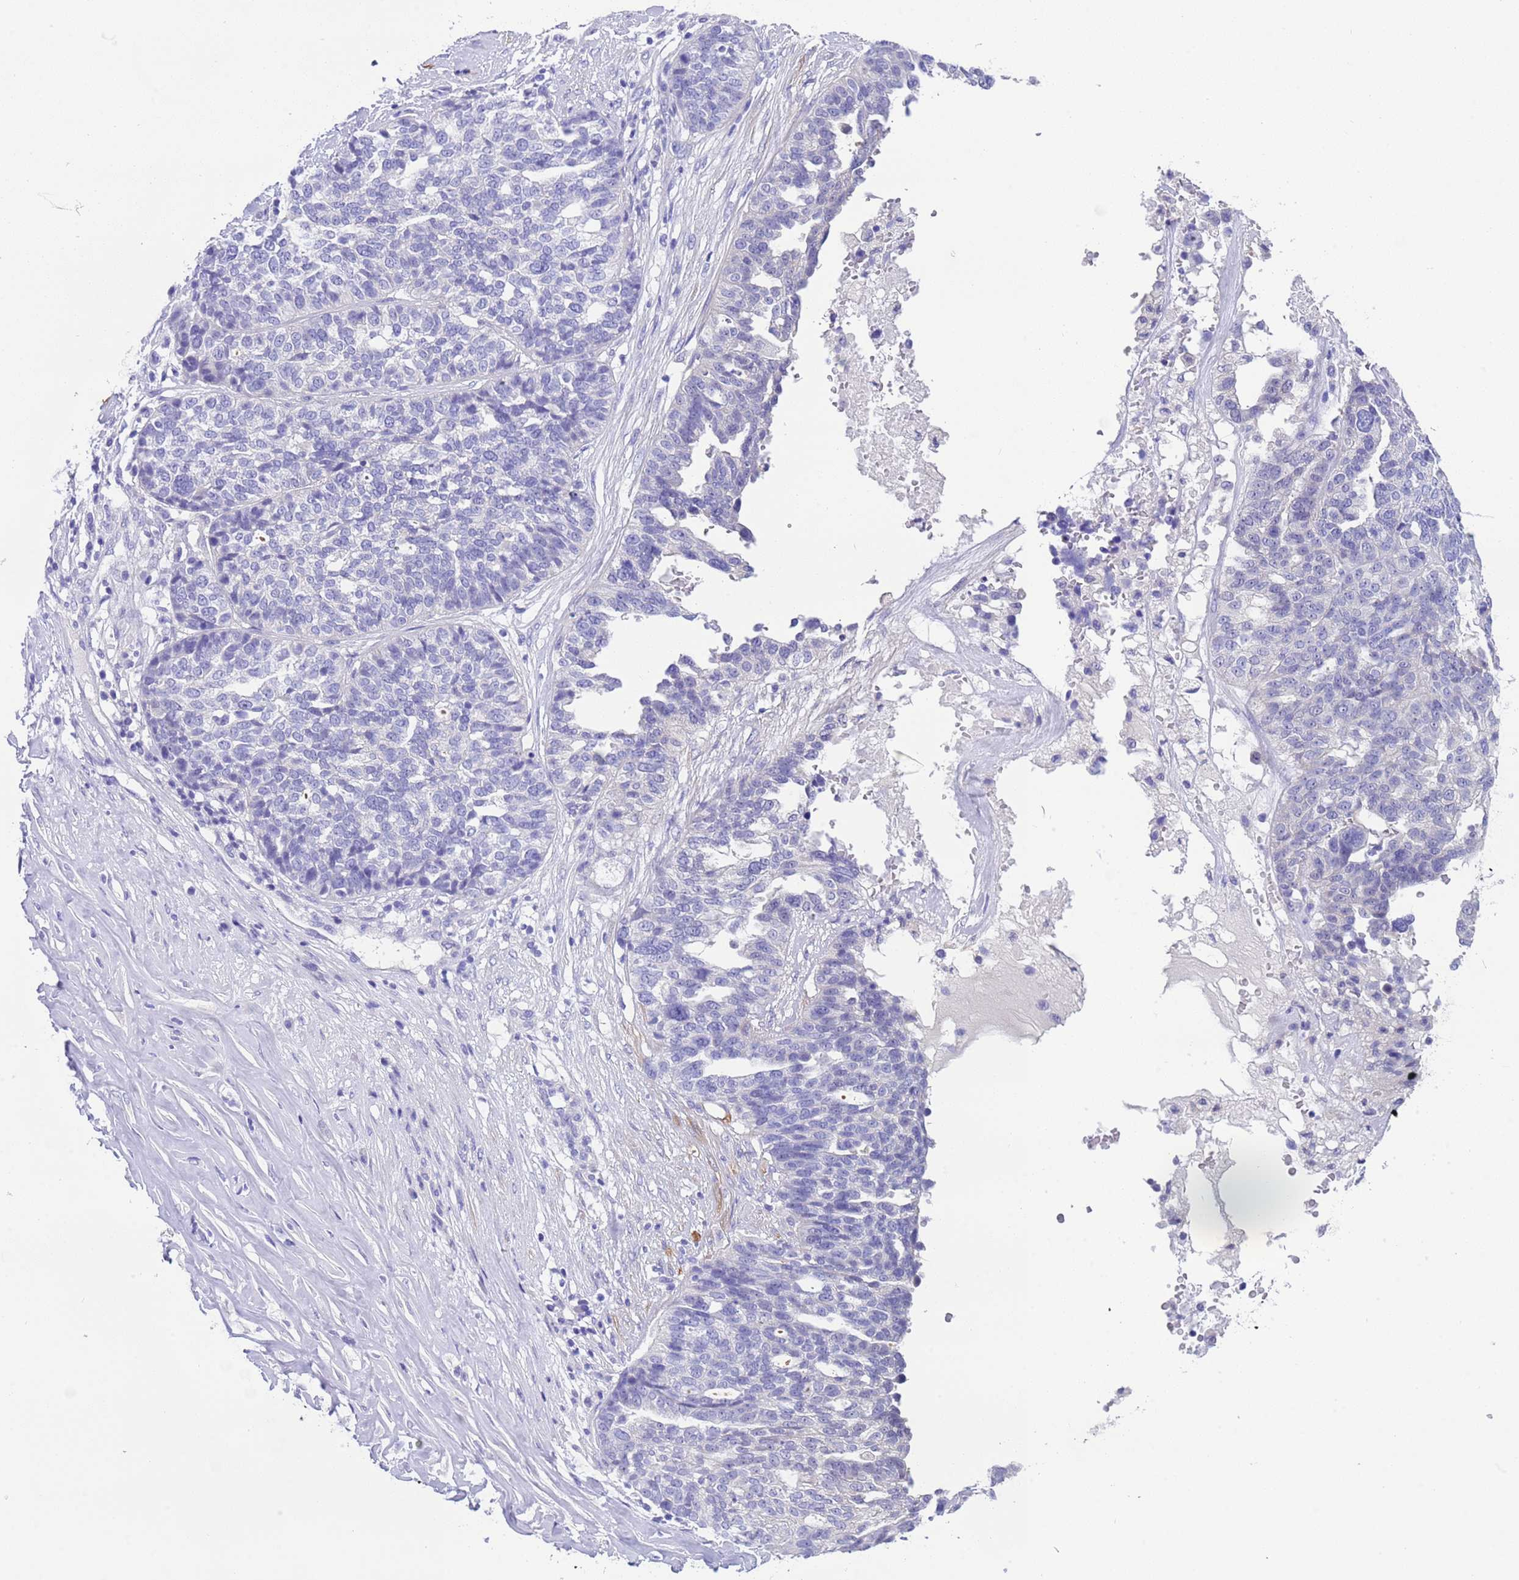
{"staining": {"intensity": "negative", "quantity": "none", "location": "none"}, "tissue": "ovarian cancer", "cell_type": "Tumor cells", "image_type": "cancer", "snomed": [{"axis": "morphology", "description": "Cystadenocarcinoma, serous, NOS"}, {"axis": "topography", "description": "Ovary"}], "caption": "Tumor cells show no significant staining in ovarian cancer.", "gene": "USP38", "patient": {"sex": "female", "age": 59}}